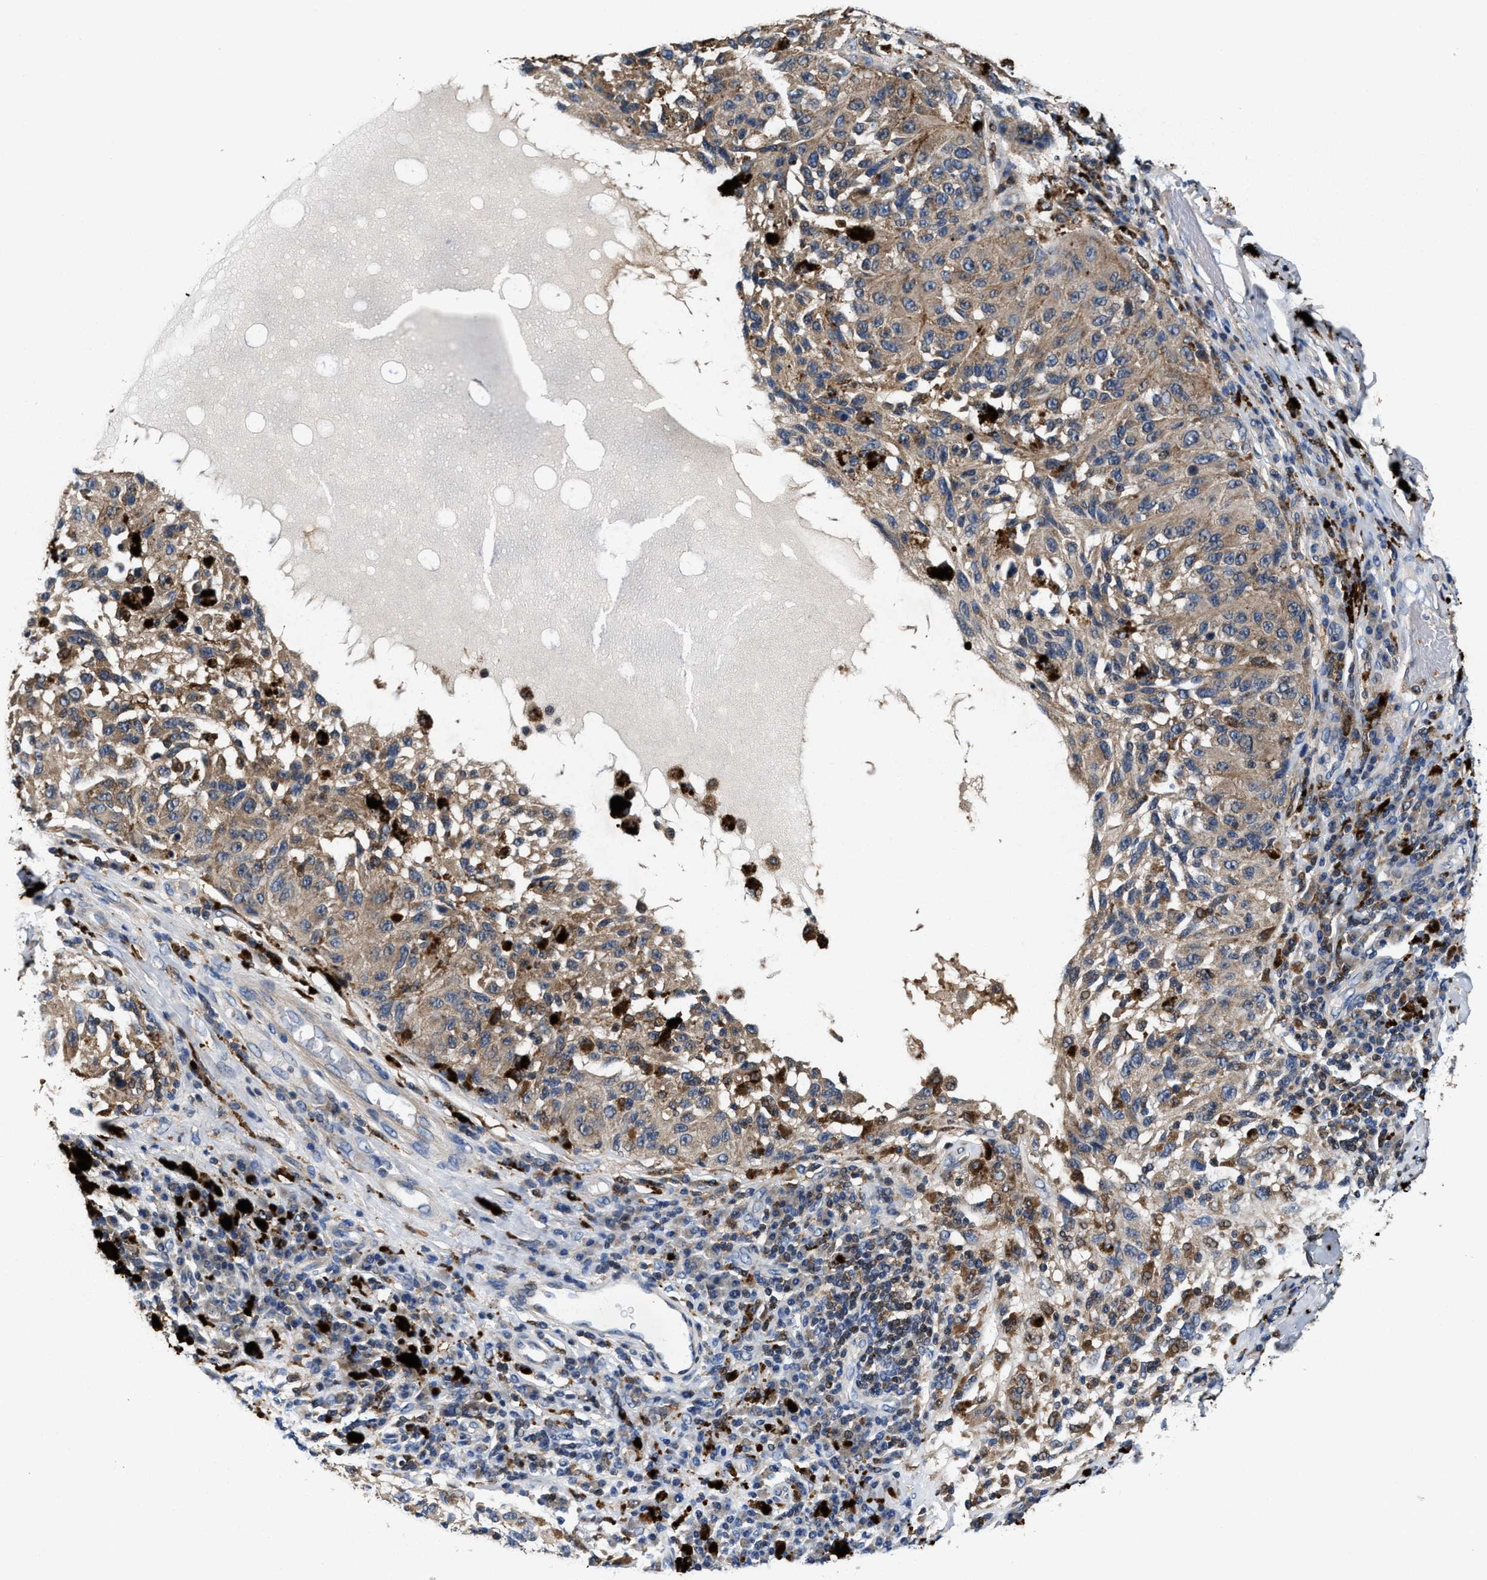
{"staining": {"intensity": "weak", "quantity": ">75%", "location": "cytoplasmic/membranous"}, "tissue": "melanoma", "cell_type": "Tumor cells", "image_type": "cancer", "snomed": [{"axis": "morphology", "description": "Malignant melanoma, NOS"}, {"axis": "topography", "description": "Skin"}], "caption": "Immunohistochemical staining of melanoma demonstrates low levels of weak cytoplasmic/membranous protein staining in about >75% of tumor cells.", "gene": "RGS10", "patient": {"sex": "female", "age": 73}}